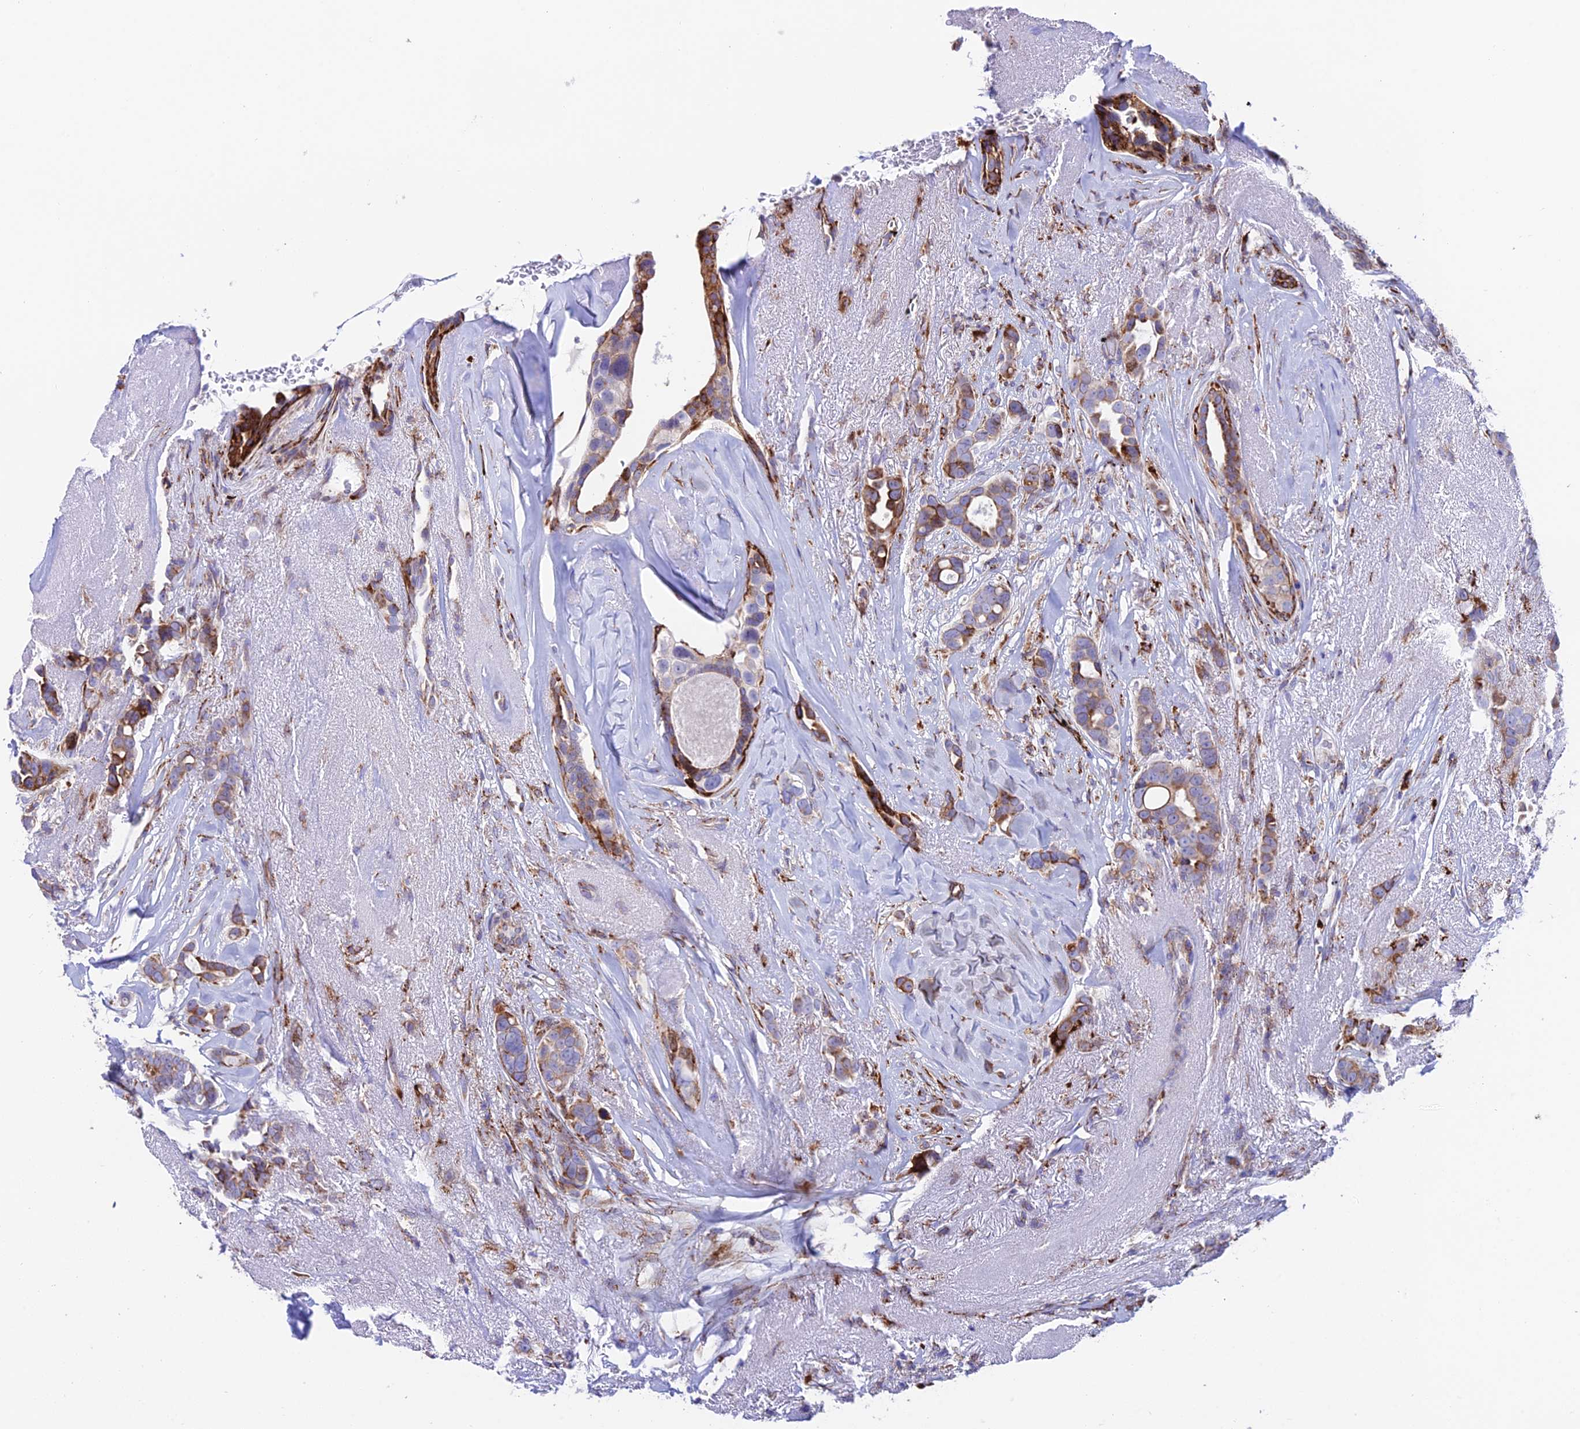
{"staining": {"intensity": "strong", "quantity": "25%-75%", "location": "cytoplasmic/membranous"}, "tissue": "breast cancer", "cell_type": "Tumor cells", "image_type": "cancer", "snomed": [{"axis": "morphology", "description": "Lobular carcinoma"}, {"axis": "topography", "description": "Breast"}], "caption": "Immunohistochemical staining of breast cancer reveals high levels of strong cytoplasmic/membranous staining in about 25%-75% of tumor cells.", "gene": "TUBGCP6", "patient": {"sex": "female", "age": 51}}